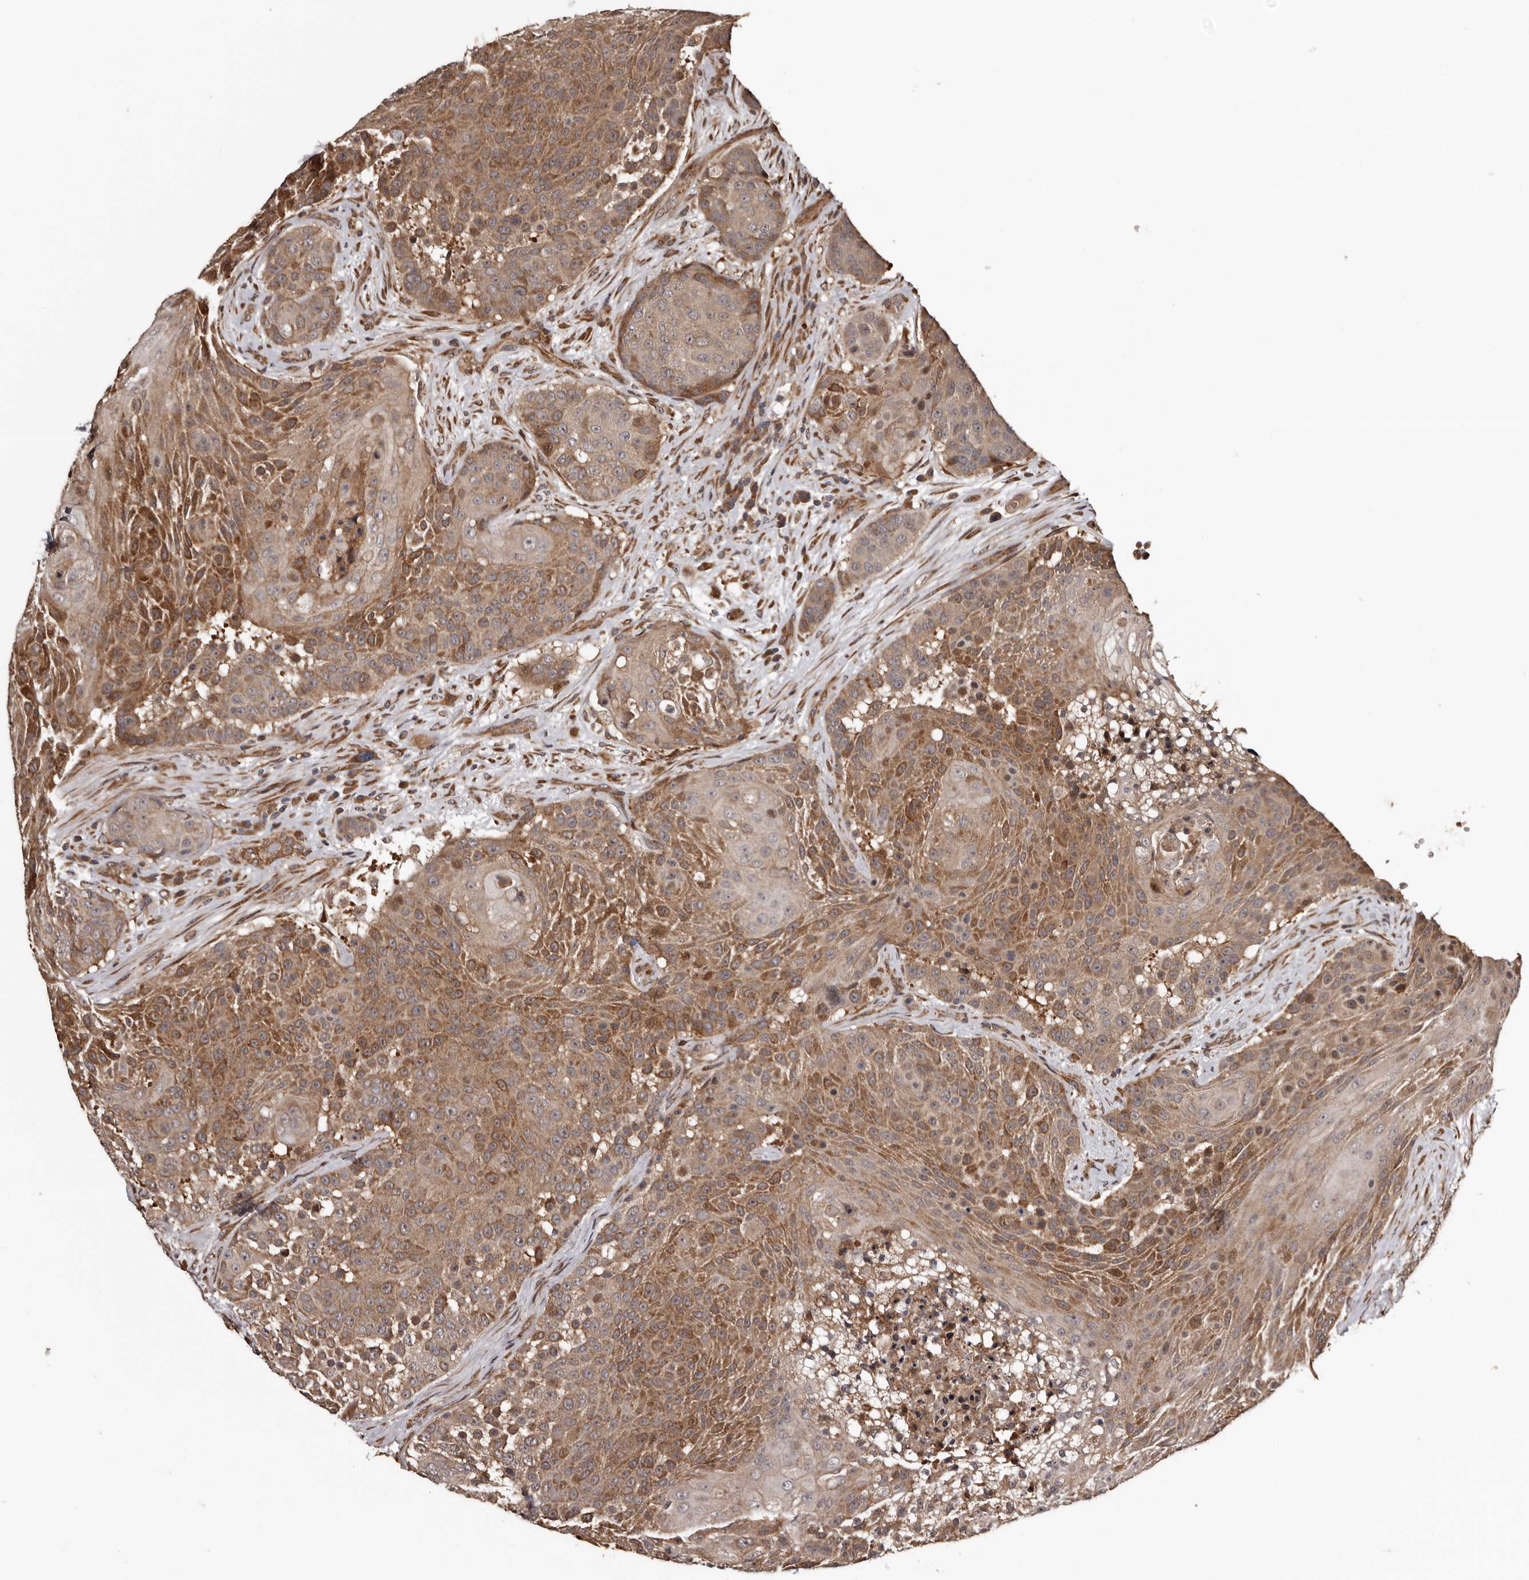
{"staining": {"intensity": "moderate", "quantity": ">75%", "location": "cytoplasmic/membranous"}, "tissue": "urothelial cancer", "cell_type": "Tumor cells", "image_type": "cancer", "snomed": [{"axis": "morphology", "description": "Urothelial carcinoma, High grade"}, {"axis": "topography", "description": "Urinary bladder"}], "caption": "DAB immunohistochemical staining of human urothelial carcinoma (high-grade) displays moderate cytoplasmic/membranous protein positivity in approximately >75% of tumor cells.", "gene": "SERTAD4", "patient": {"sex": "female", "age": 63}}